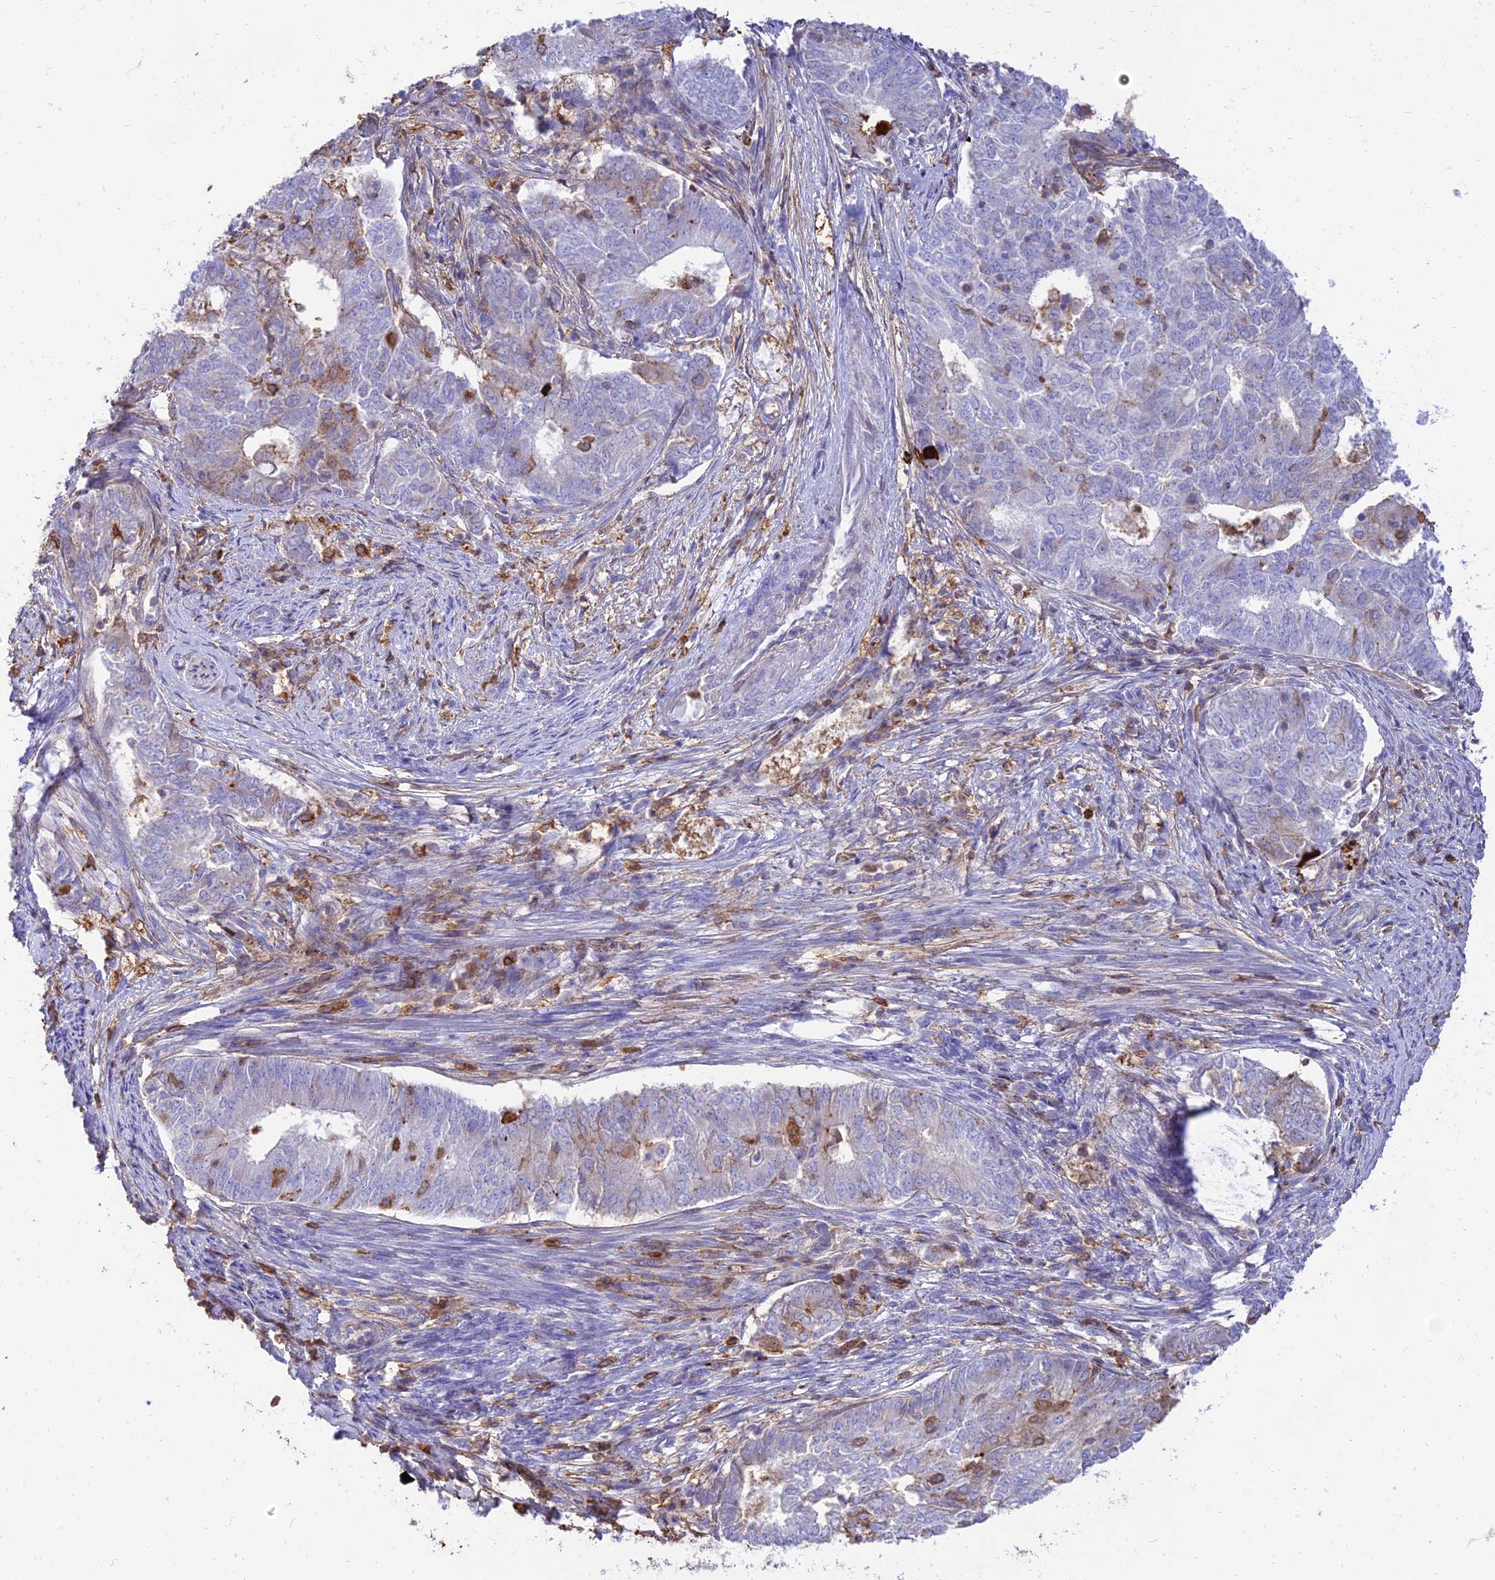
{"staining": {"intensity": "negative", "quantity": "none", "location": "none"}, "tissue": "endometrial cancer", "cell_type": "Tumor cells", "image_type": "cancer", "snomed": [{"axis": "morphology", "description": "Adenocarcinoma, NOS"}, {"axis": "topography", "description": "Endometrium"}], "caption": "Endometrial adenocarcinoma was stained to show a protein in brown. There is no significant expression in tumor cells.", "gene": "SREK1IP1", "patient": {"sex": "female", "age": 62}}